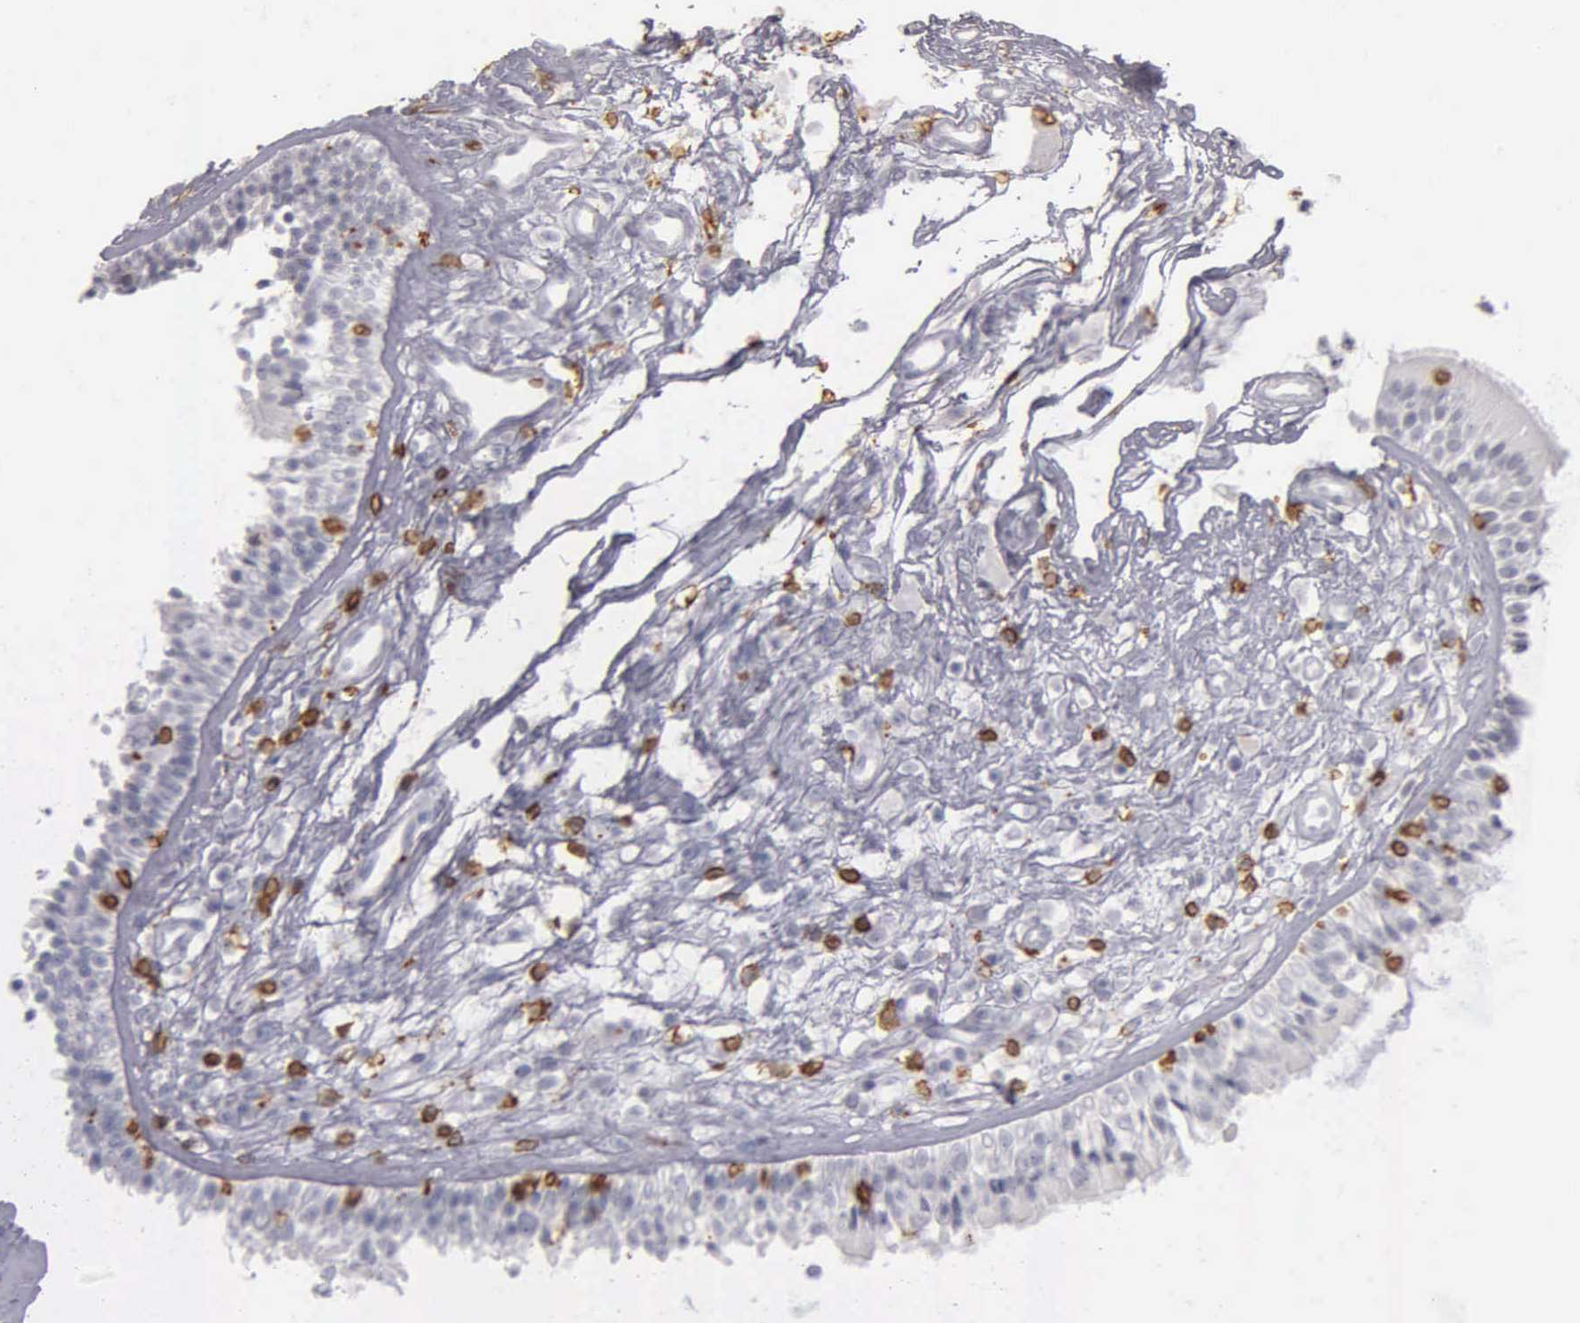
{"staining": {"intensity": "negative", "quantity": "none", "location": "none"}, "tissue": "nasopharynx", "cell_type": "Respiratory epithelial cells", "image_type": "normal", "snomed": [{"axis": "morphology", "description": "Normal tissue, NOS"}, {"axis": "topography", "description": "Nasopharynx"}], "caption": "The photomicrograph exhibits no significant staining in respiratory epithelial cells of nasopharynx.", "gene": "CD3E", "patient": {"sex": "male", "age": 63}}